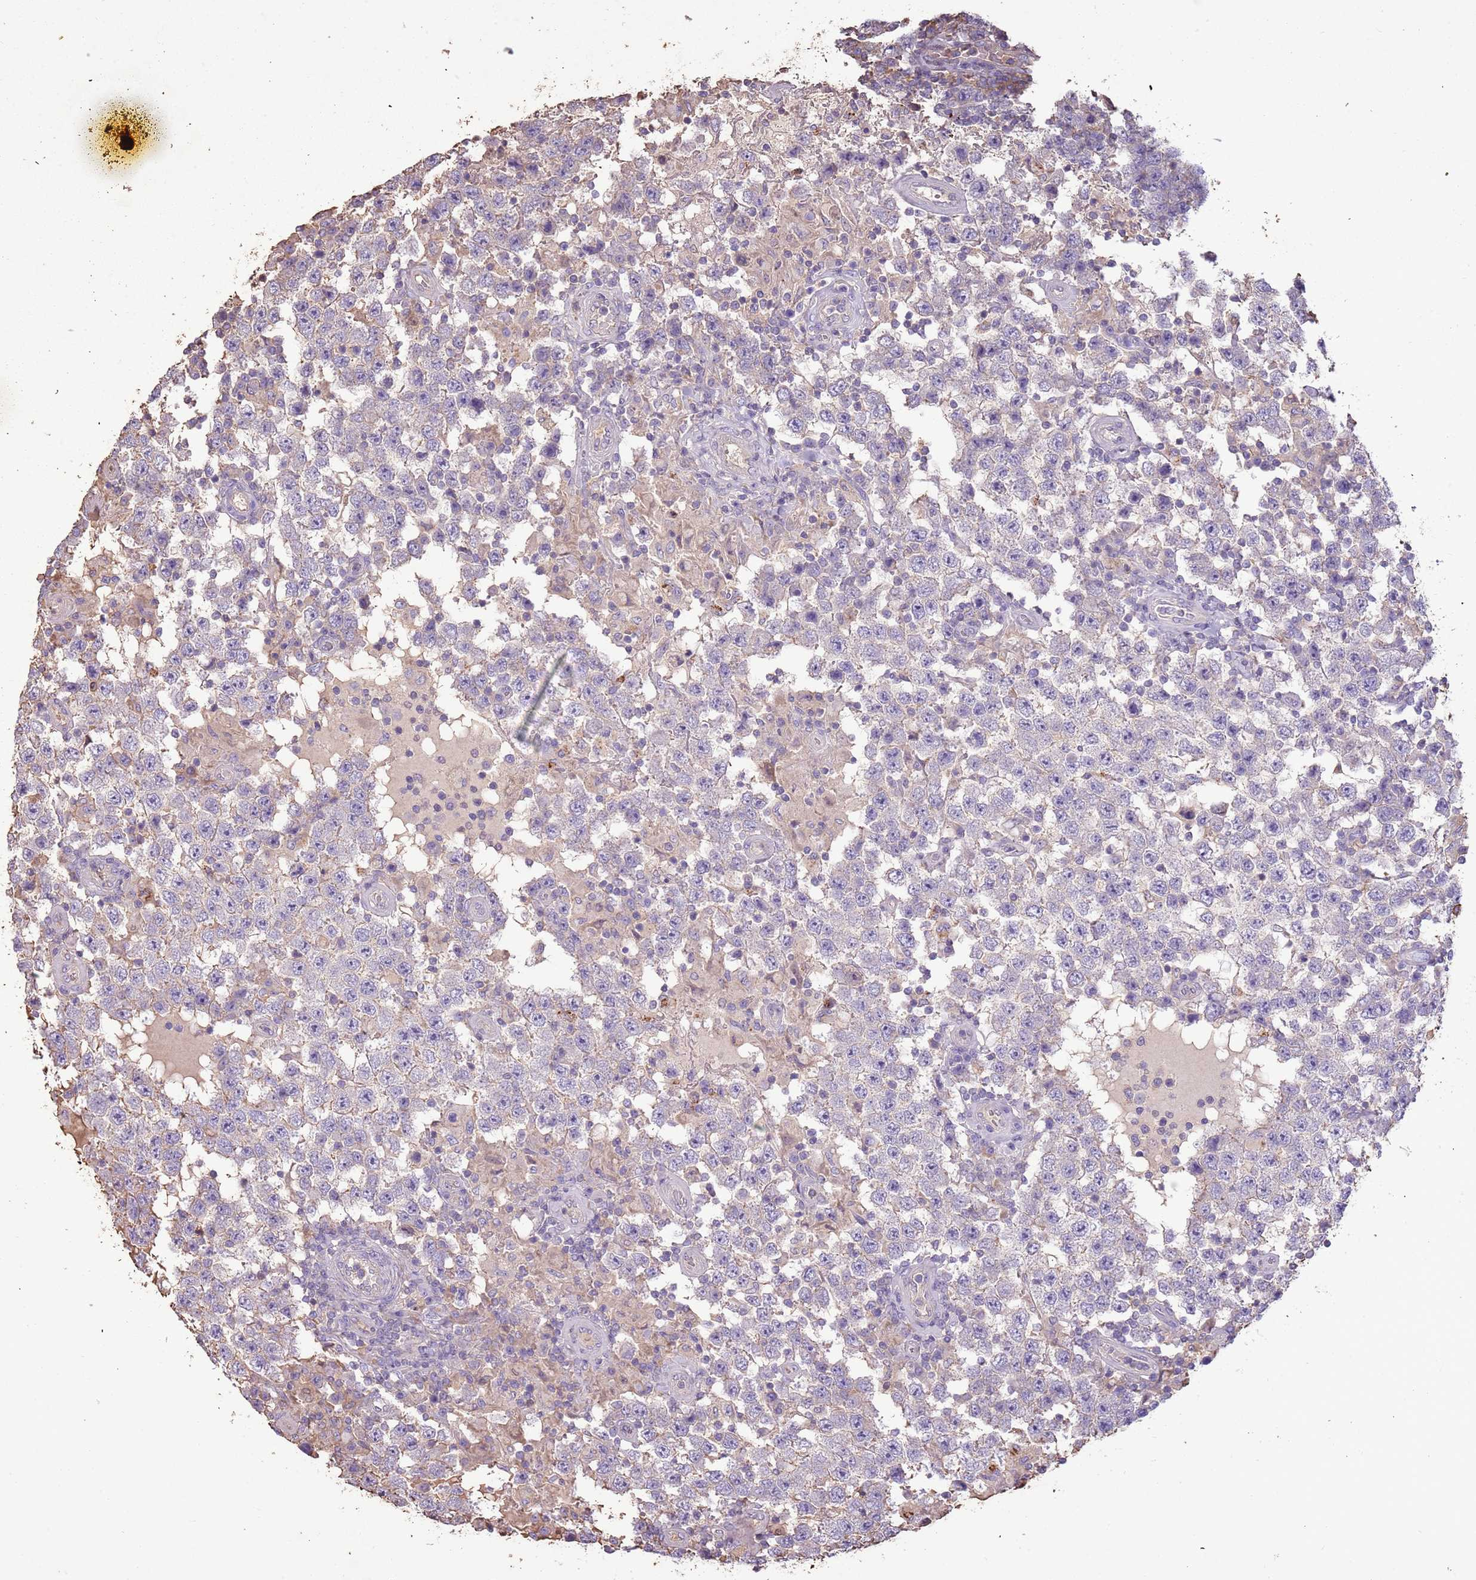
{"staining": {"intensity": "weak", "quantity": "<25%", "location": "cytoplasmic/membranous"}, "tissue": "testis cancer", "cell_type": "Tumor cells", "image_type": "cancer", "snomed": [{"axis": "morphology", "description": "Normal tissue, NOS"}, {"axis": "morphology", "description": "Urothelial carcinoma, High grade"}, {"axis": "morphology", "description": "Seminoma, NOS"}, {"axis": "morphology", "description": "Carcinoma, Embryonal, NOS"}, {"axis": "topography", "description": "Urinary bladder"}, {"axis": "topography", "description": "Testis"}], "caption": "High power microscopy micrograph of an IHC image of testis cancer (urothelial carcinoma (high-grade)), revealing no significant expression in tumor cells.", "gene": "FECH", "patient": {"sex": "male", "age": 41}}